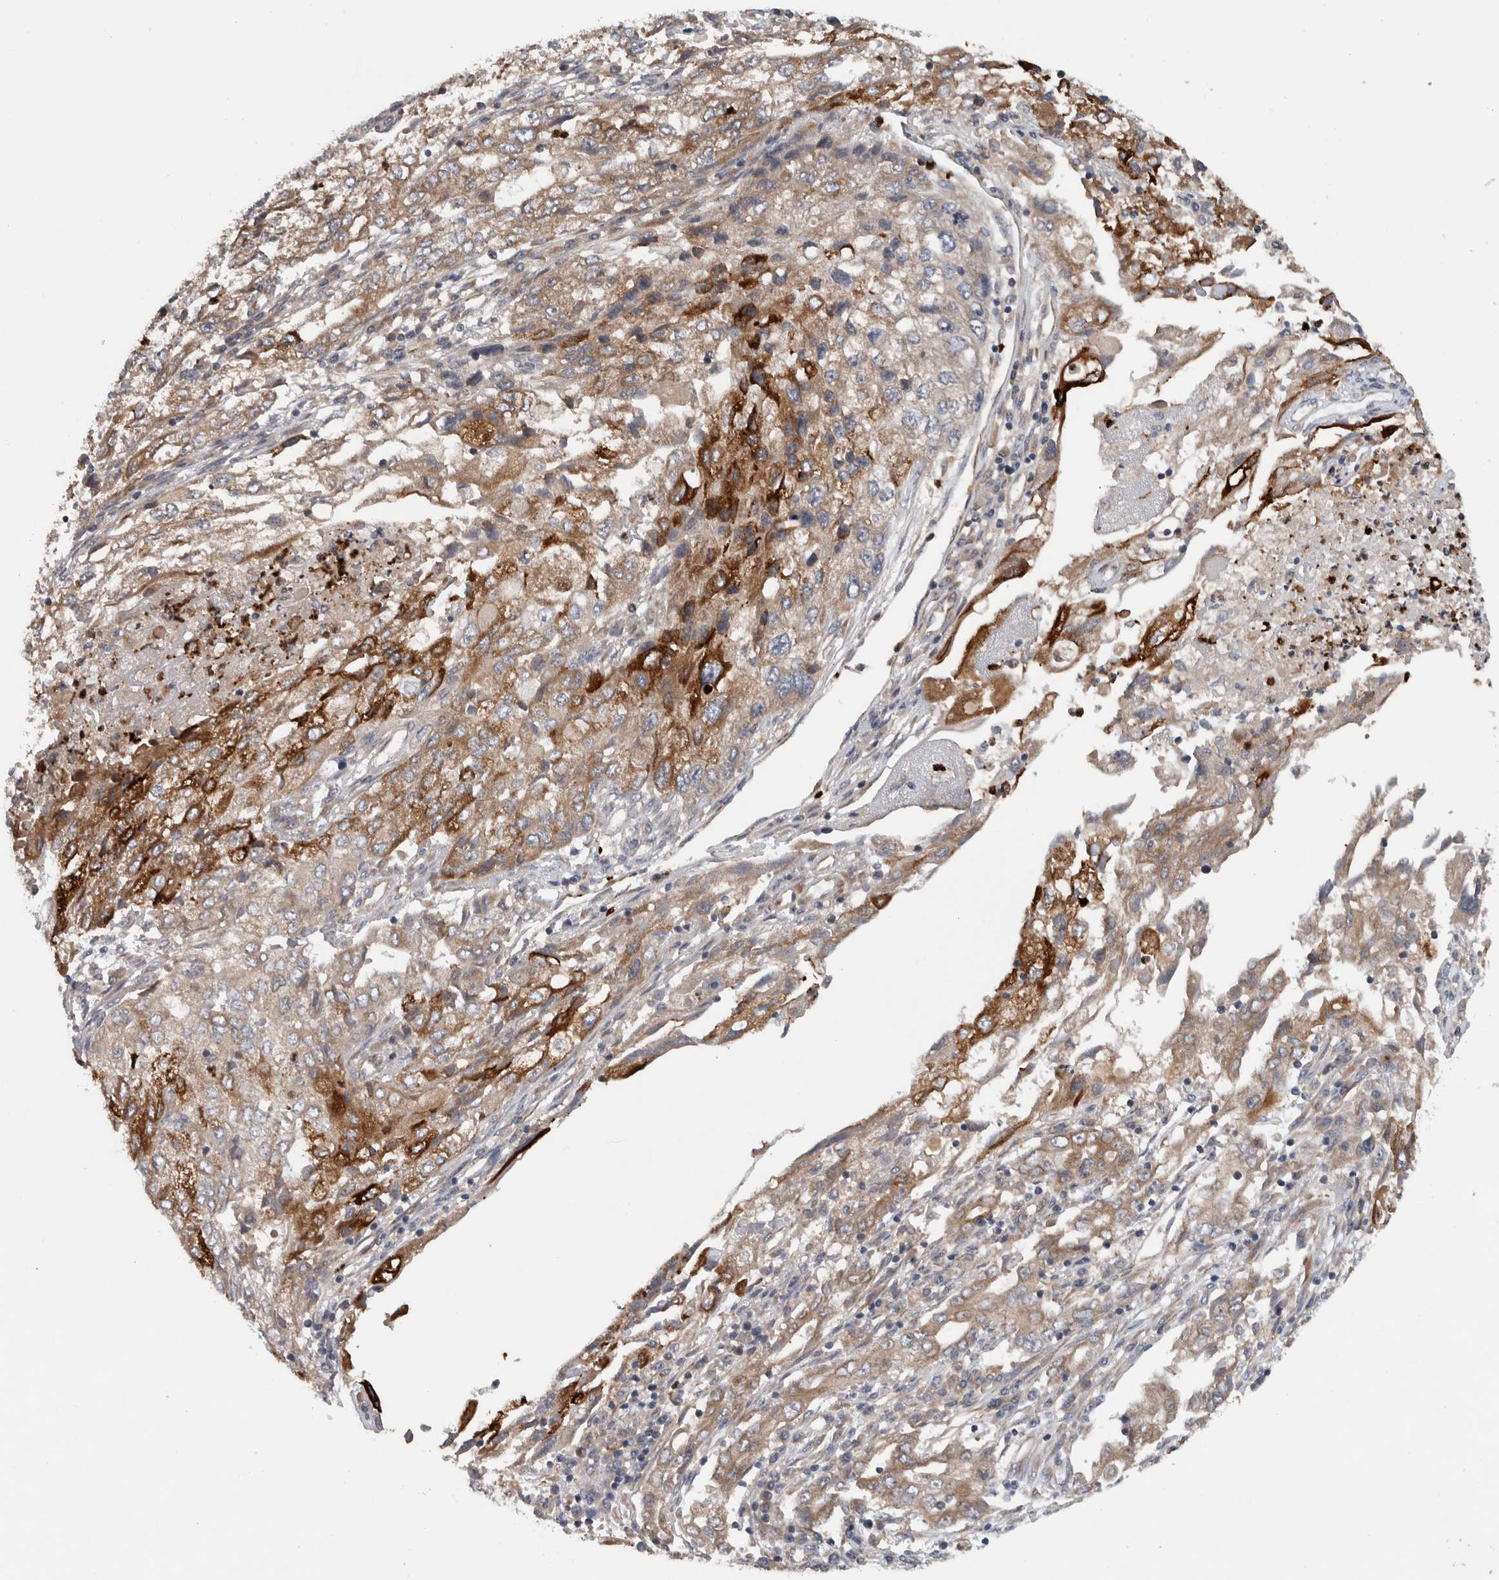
{"staining": {"intensity": "moderate", "quantity": "25%-75%", "location": "cytoplasmic/membranous"}, "tissue": "endometrial cancer", "cell_type": "Tumor cells", "image_type": "cancer", "snomed": [{"axis": "morphology", "description": "Adenocarcinoma, NOS"}, {"axis": "topography", "description": "Endometrium"}], "caption": "This is an image of IHC staining of endometrial adenocarcinoma, which shows moderate staining in the cytoplasmic/membranous of tumor cells.", "gene": "PDCD2", "patient": {"sex": "female", "age": 49}}